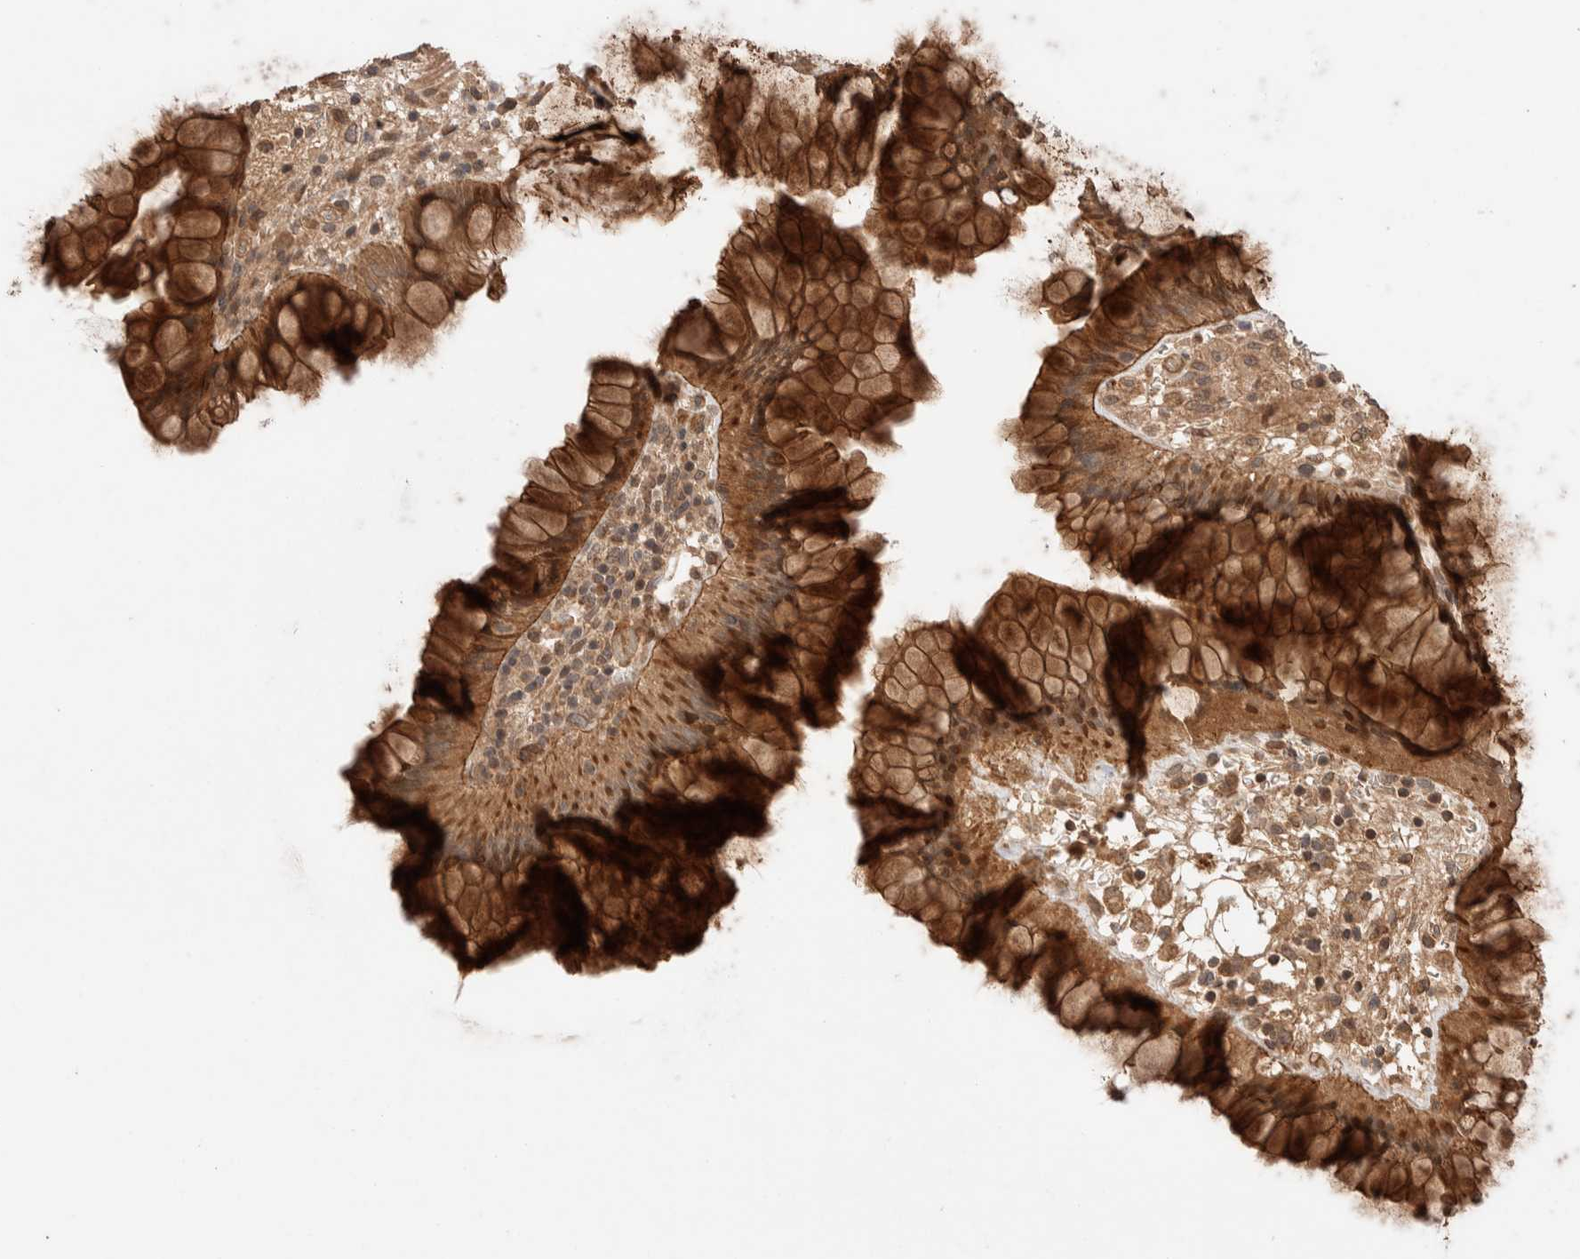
{"staining": {"intensity": "moderate", "quantity": ">75%", "location": "cytoplasmic/membranous"}, "tissue": "rectum", "cell_type": "Glandular cells", "image_type": "normal", "snomed": [{"axis": "morphology", "description": "Normal tissue, NOS"}, {"axis": "topography", "description": "Rectum"}], "caption": "This is a micrograph of immunohistochemistry (IHC) staining of normal rectum, which shows moderate positivity in the cytoplasmic/membranous of glandular cells.", "gene": "PRDM15", "patient": {"sex": "male", "age": 51}}